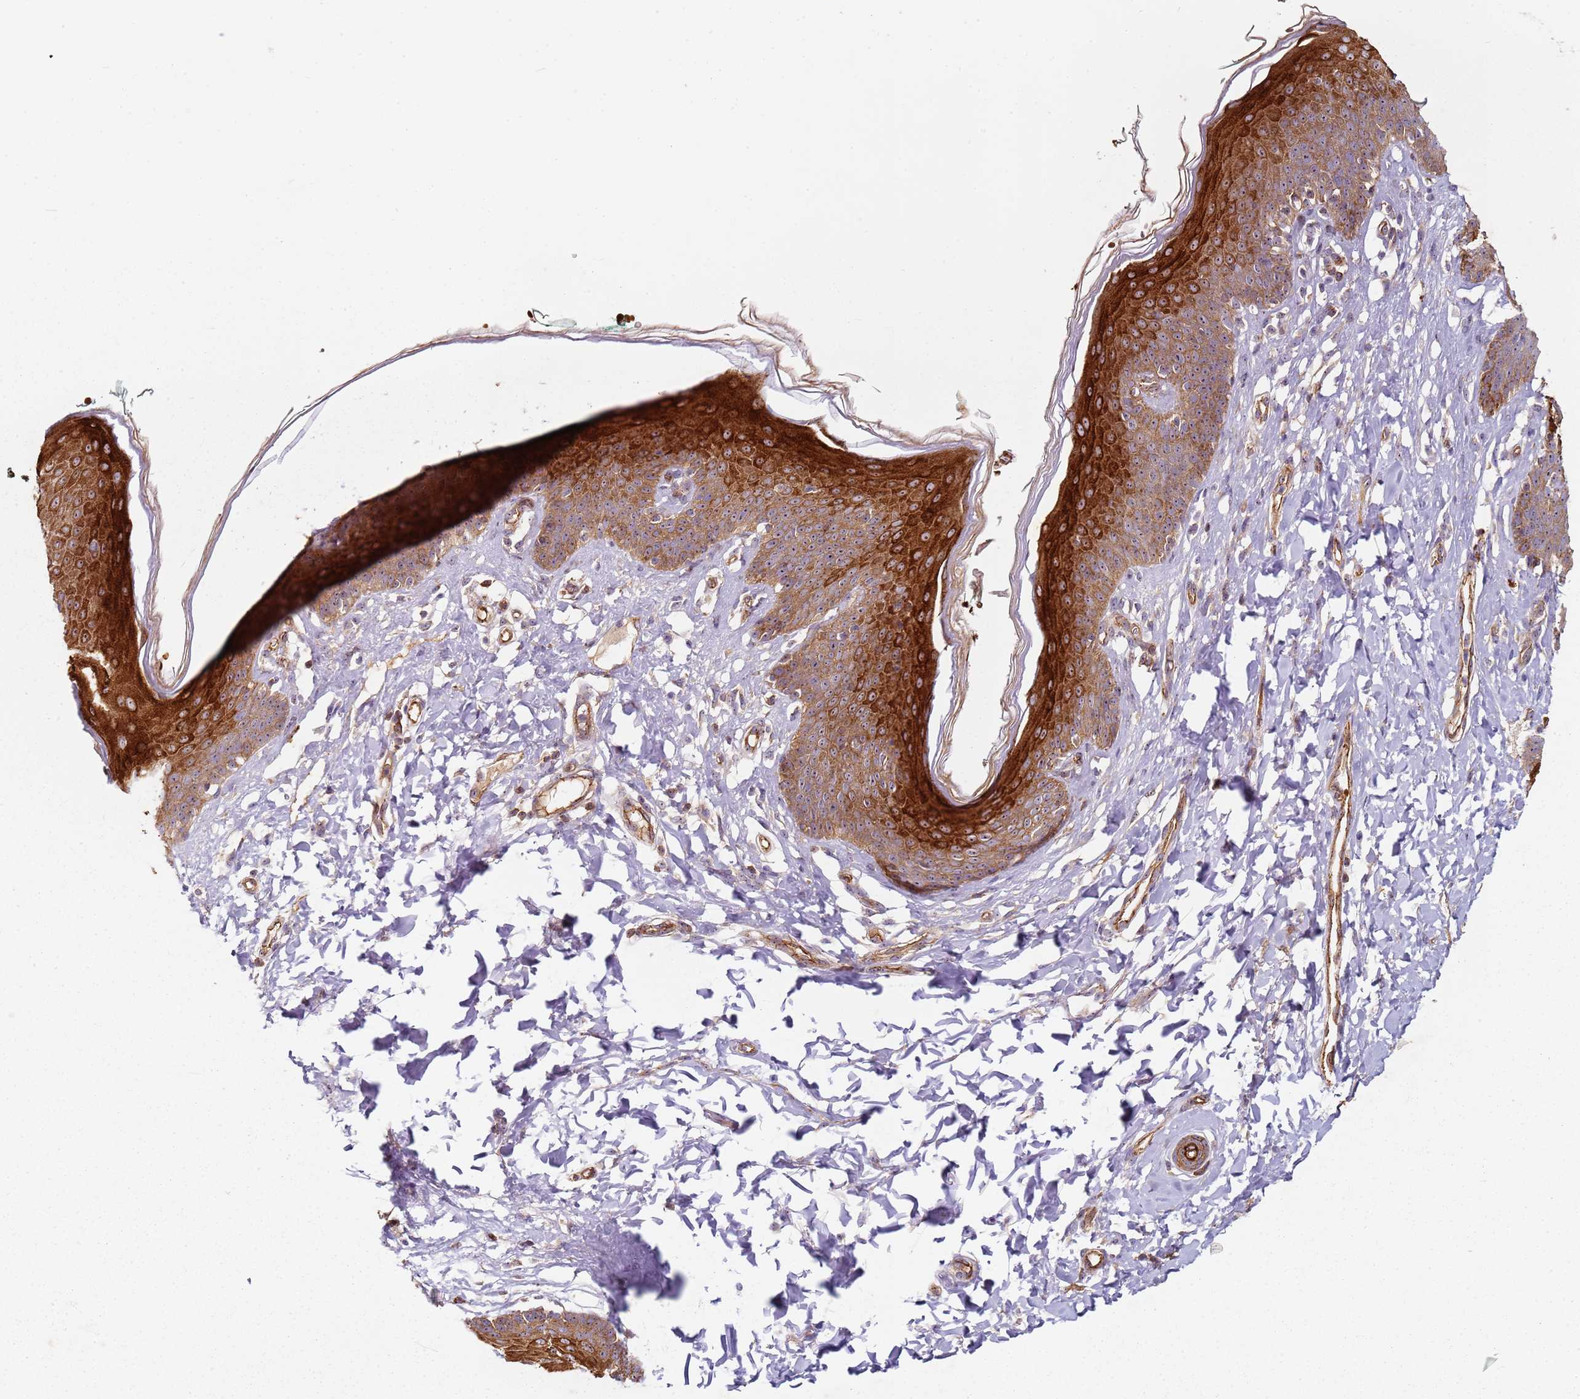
{"staining": {"intensity": "strong", "quantity": "25%-75%", "location": "cytoplasmic/membranous"}, "tissue": "skin", "cell_type": "Epidermal cells", "image_type": "normal", "snomed": [{"axis": "morphology", "description": "Normal tissue, NOS"}, {"axis": "topography", "description": "Vulva"}], "caption": "Immunohistochemistry (IHC) (DAB) staining of benign skin exhibits strong cytoplasmic/membranous protein positivity in about 25%-75% of epidermal cells.", "gene": "C2CD4B", "patient": {"sex": "female", "age": 66}}